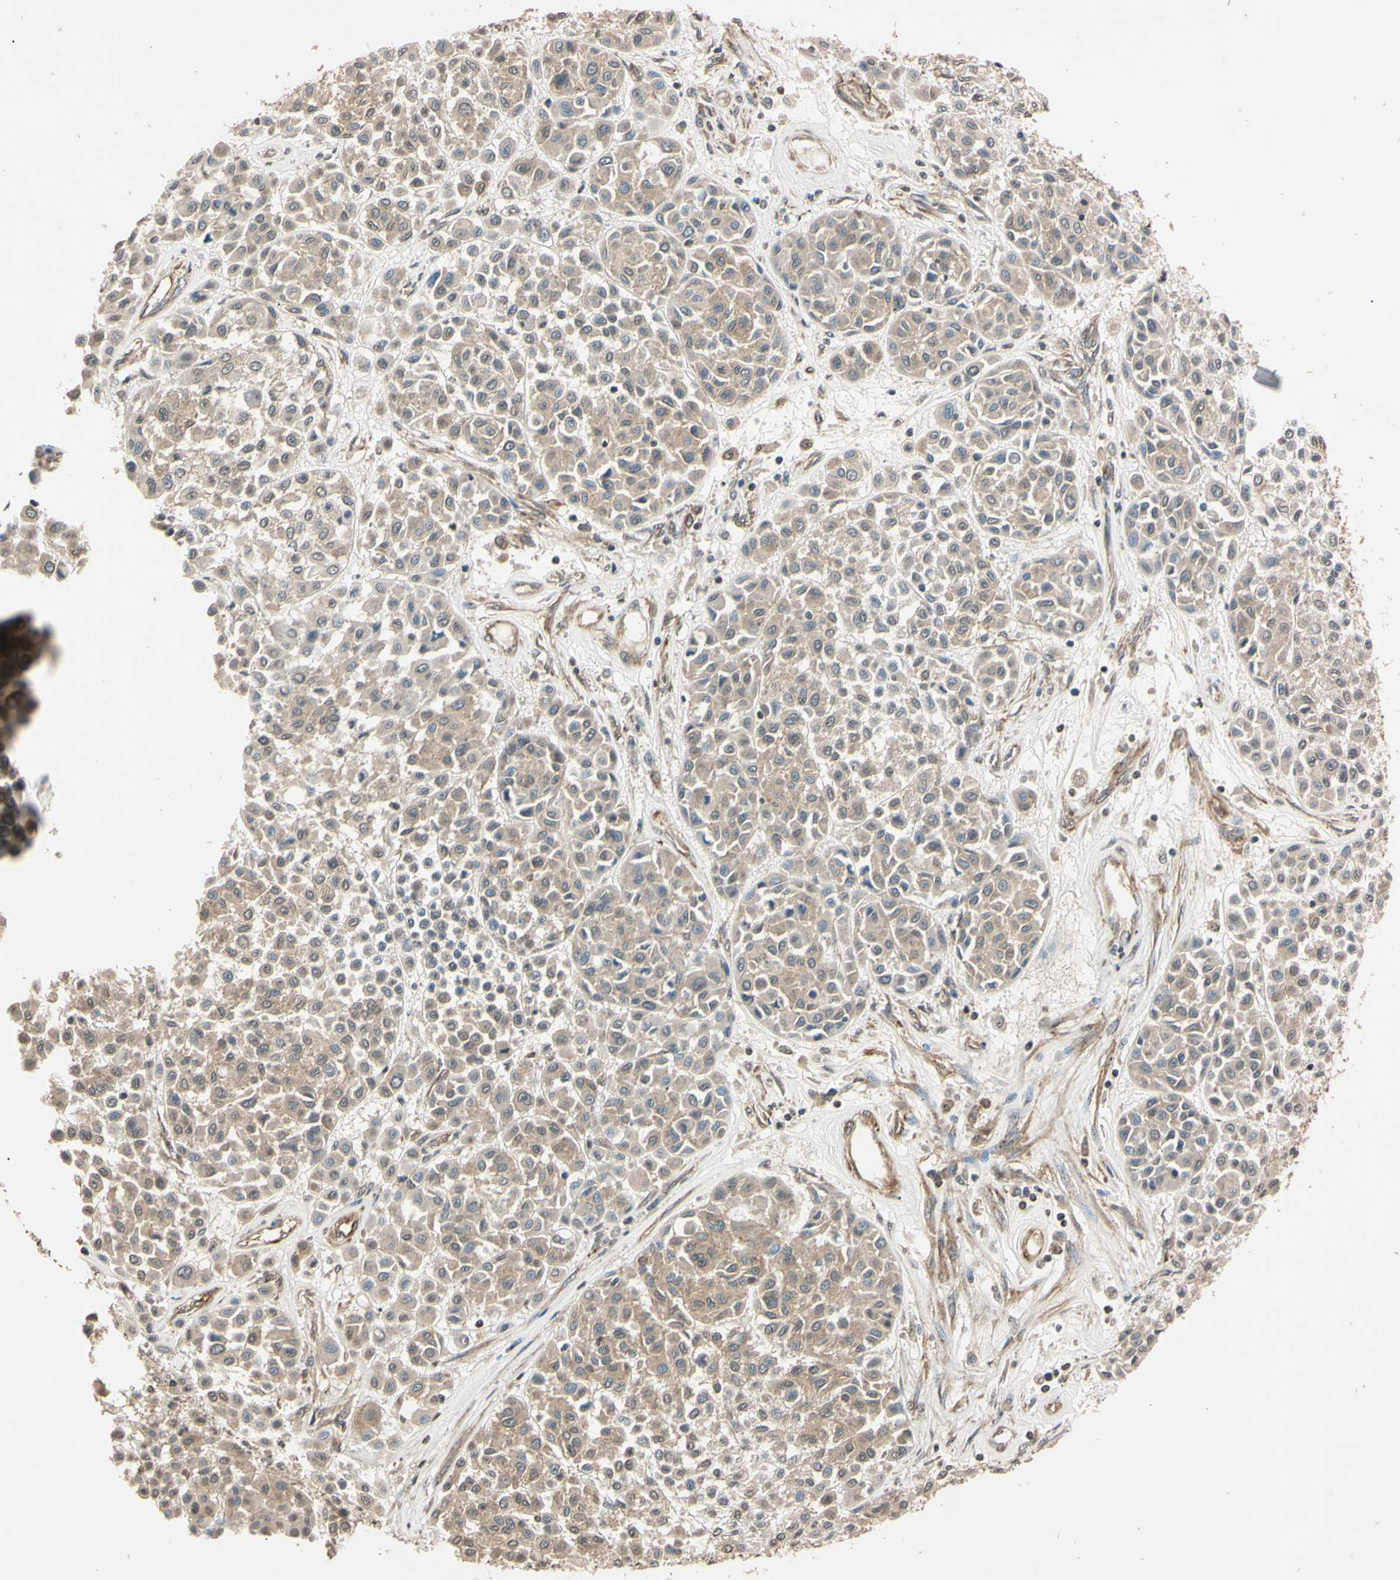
{"staining": {"intensity": "weak", "quantity": "25%-75%", "location": "cytoplasmic/membranous"}, "tissue": "melanoma", "cell_type": "Tumor cells", "image_type": "cancer", "snomed": [{"axis": "morphology", "description": "Malignant melanoma, Metastatic site"}, {"axis": "topography", "description": "Soft tissue"}], "caption": "Protein expression analysis of melanoma reveals weak cytoplasmic/membranous positivity in approximately 25%-75% of tumor cells.", "gene": "EPN1", "patient": {"sex": "male", "age": 41}}